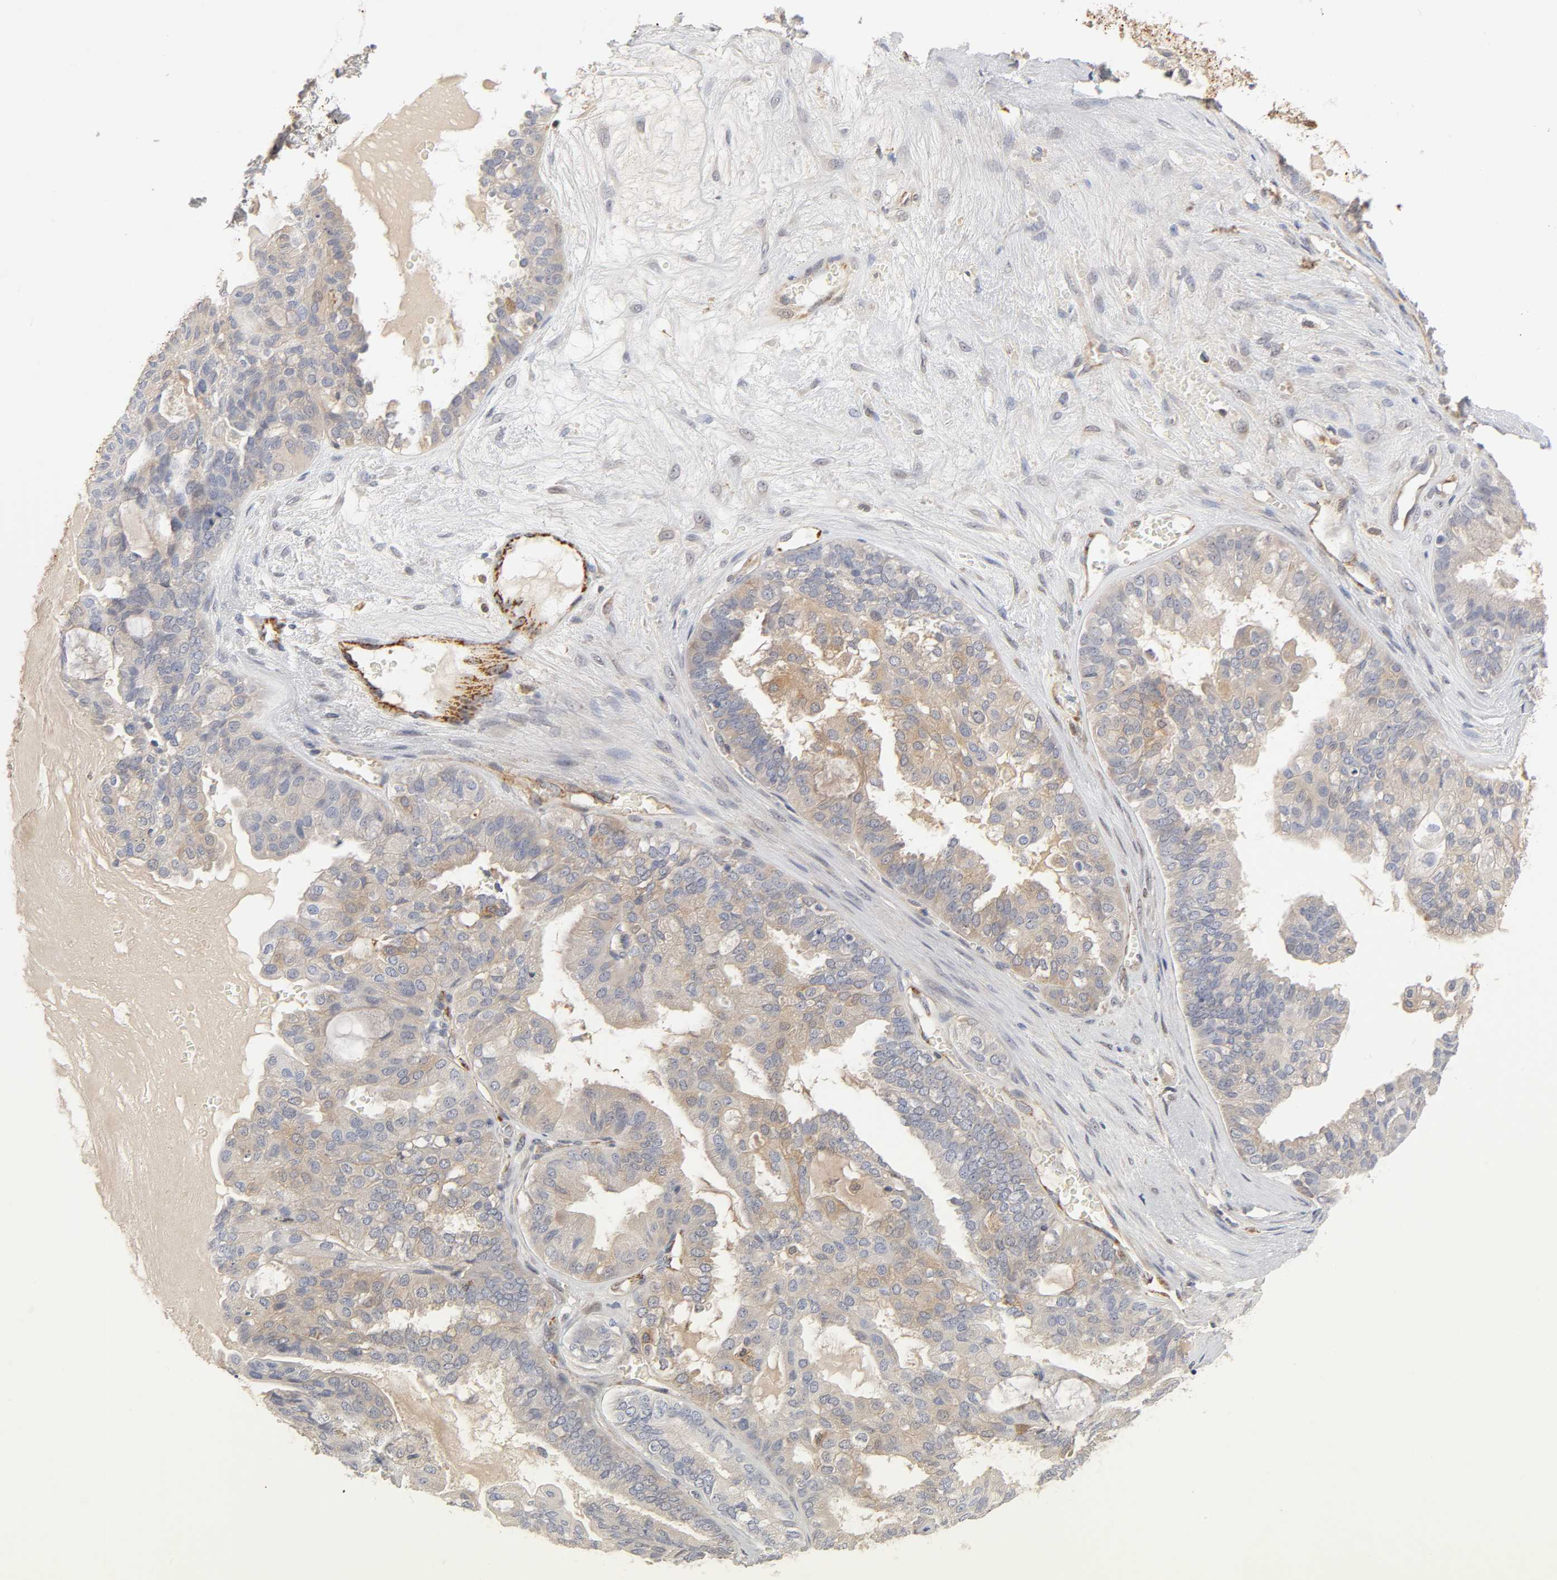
{"staining": {"intensity": "moderate", "quantity": ">75%", "location": "cytoplasmic/membranous"}, "tissue": "ovarian cancer", "cell_type": "Tumor cells", "image_type": "cancer", "snomed": [{"axis": "morphology", "description": "Carcinoma, NOS"}, {"axis": "morphology", "description": "Carcinoma, endometroid"}, {"axis": "topography", "description": "Ovary"}], "caption": "Moderate cytoplasmic/membranous staining is present in about >75% of tumor cells in ovarian cancer (carcinoma).", "gene": "ISG15", "patient": {"sex": "female", "age": 50}}